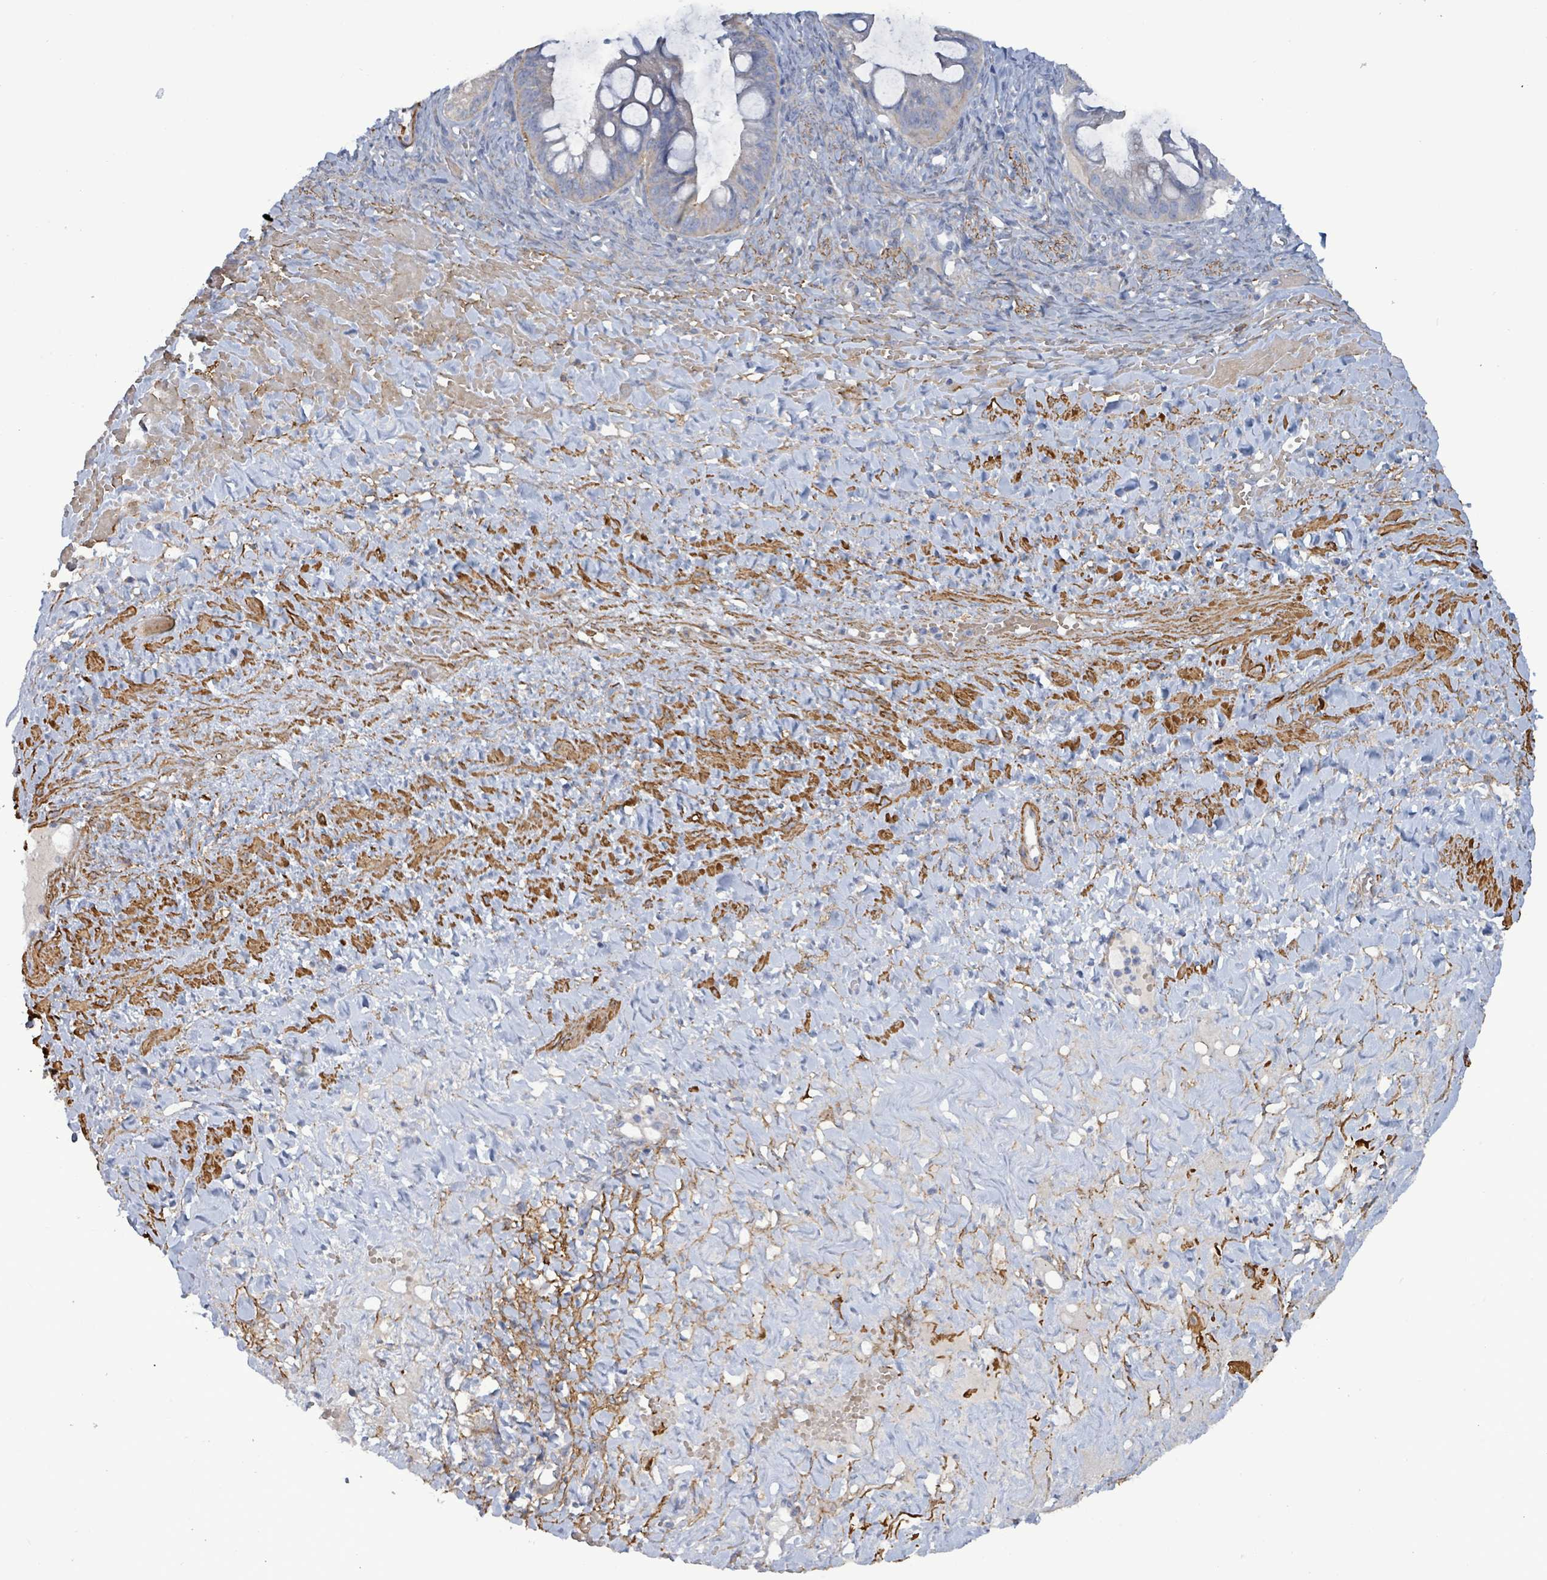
{"staining": {"intensity": "negative", "quantity": "none", "location": "none"}, "tissue": "ovarian cancer", "cell_type": "Tumor cells", "image_type": "cancer", "snomed": [{"axis": "morphology", "description": "Cystadenocarcinoma, mucinous, NOS"}, {"axis": "topography", "description": "Ovary"}], "caption": "DAB (3,3'-diaminobenzidine) immunohistochemical staining of ovarian mucinous cystadenocarcinoma demonstrates no significant expression in tumor cells.", "gene": "DMRTC1B", "patient": {"sex": "female", "age": 73}}